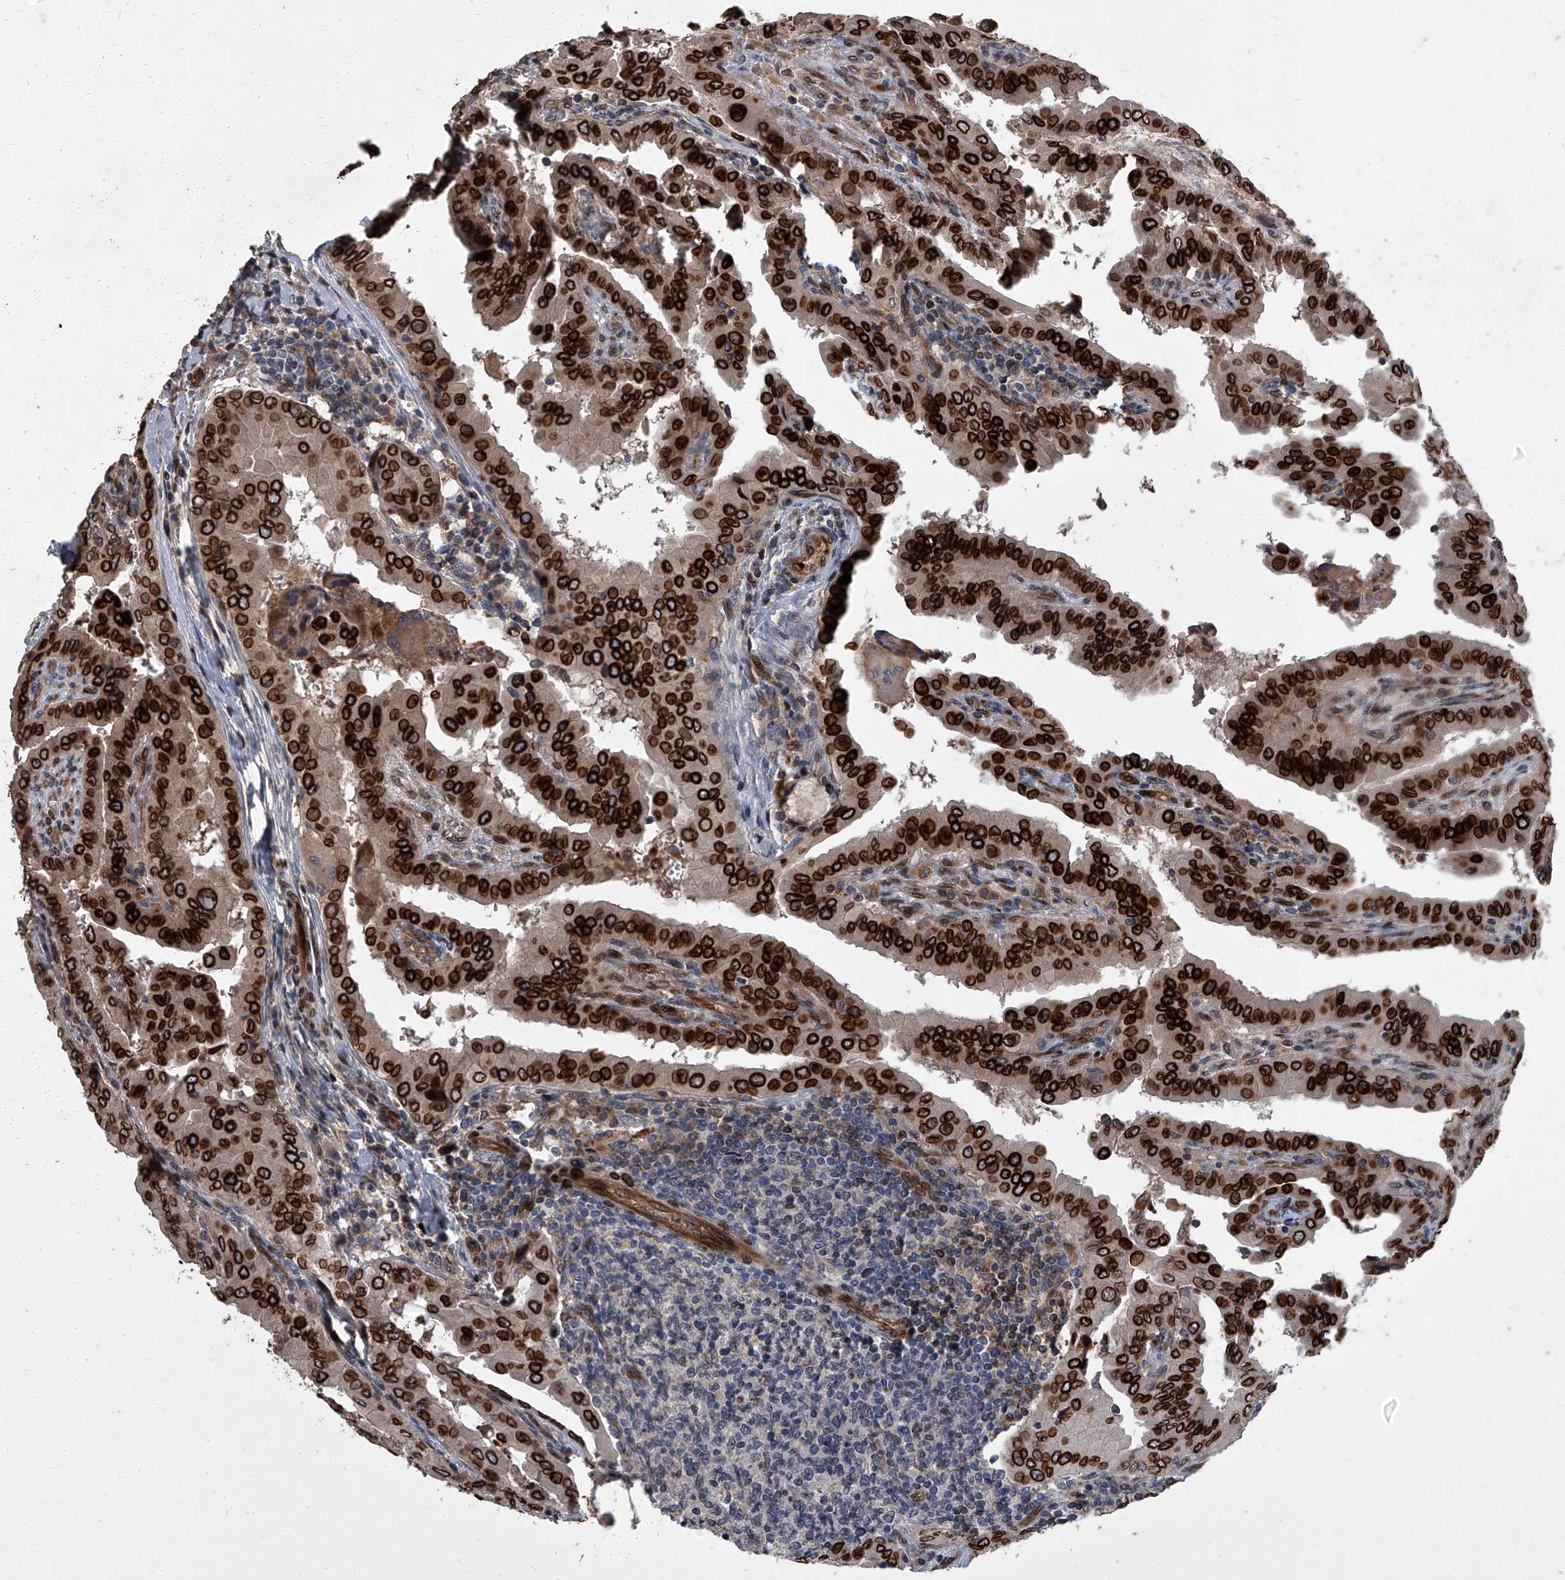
{"staining": {"intensity": "strong", "quantity": ">75%", "location": "cytoplasmic/membranous,nuclear"}, "tissue": "thyroid cancer", "cell_type": "Tumor cells", "image_type": "cancer", "snomed": [{"axis": "morphology", "description": "Papillary adenocarcinoma, NOS"}, {"axis": "topography", "description": "Thyroid gland"}], "caption": "Thyroid cancer (papillary adenocarcinoma) tissue displays strong cytoplasmic/membranous and nuclear expression in approximately >75% of tumor cells, visualized by immunohistochemistry. The staining was performed using DAB, with brown indicating positive protein expression. Nuclei are stained blue with hematoxylin.", "gene": "LRRC8C", "patient": {"sex": "male", "age": 33}}